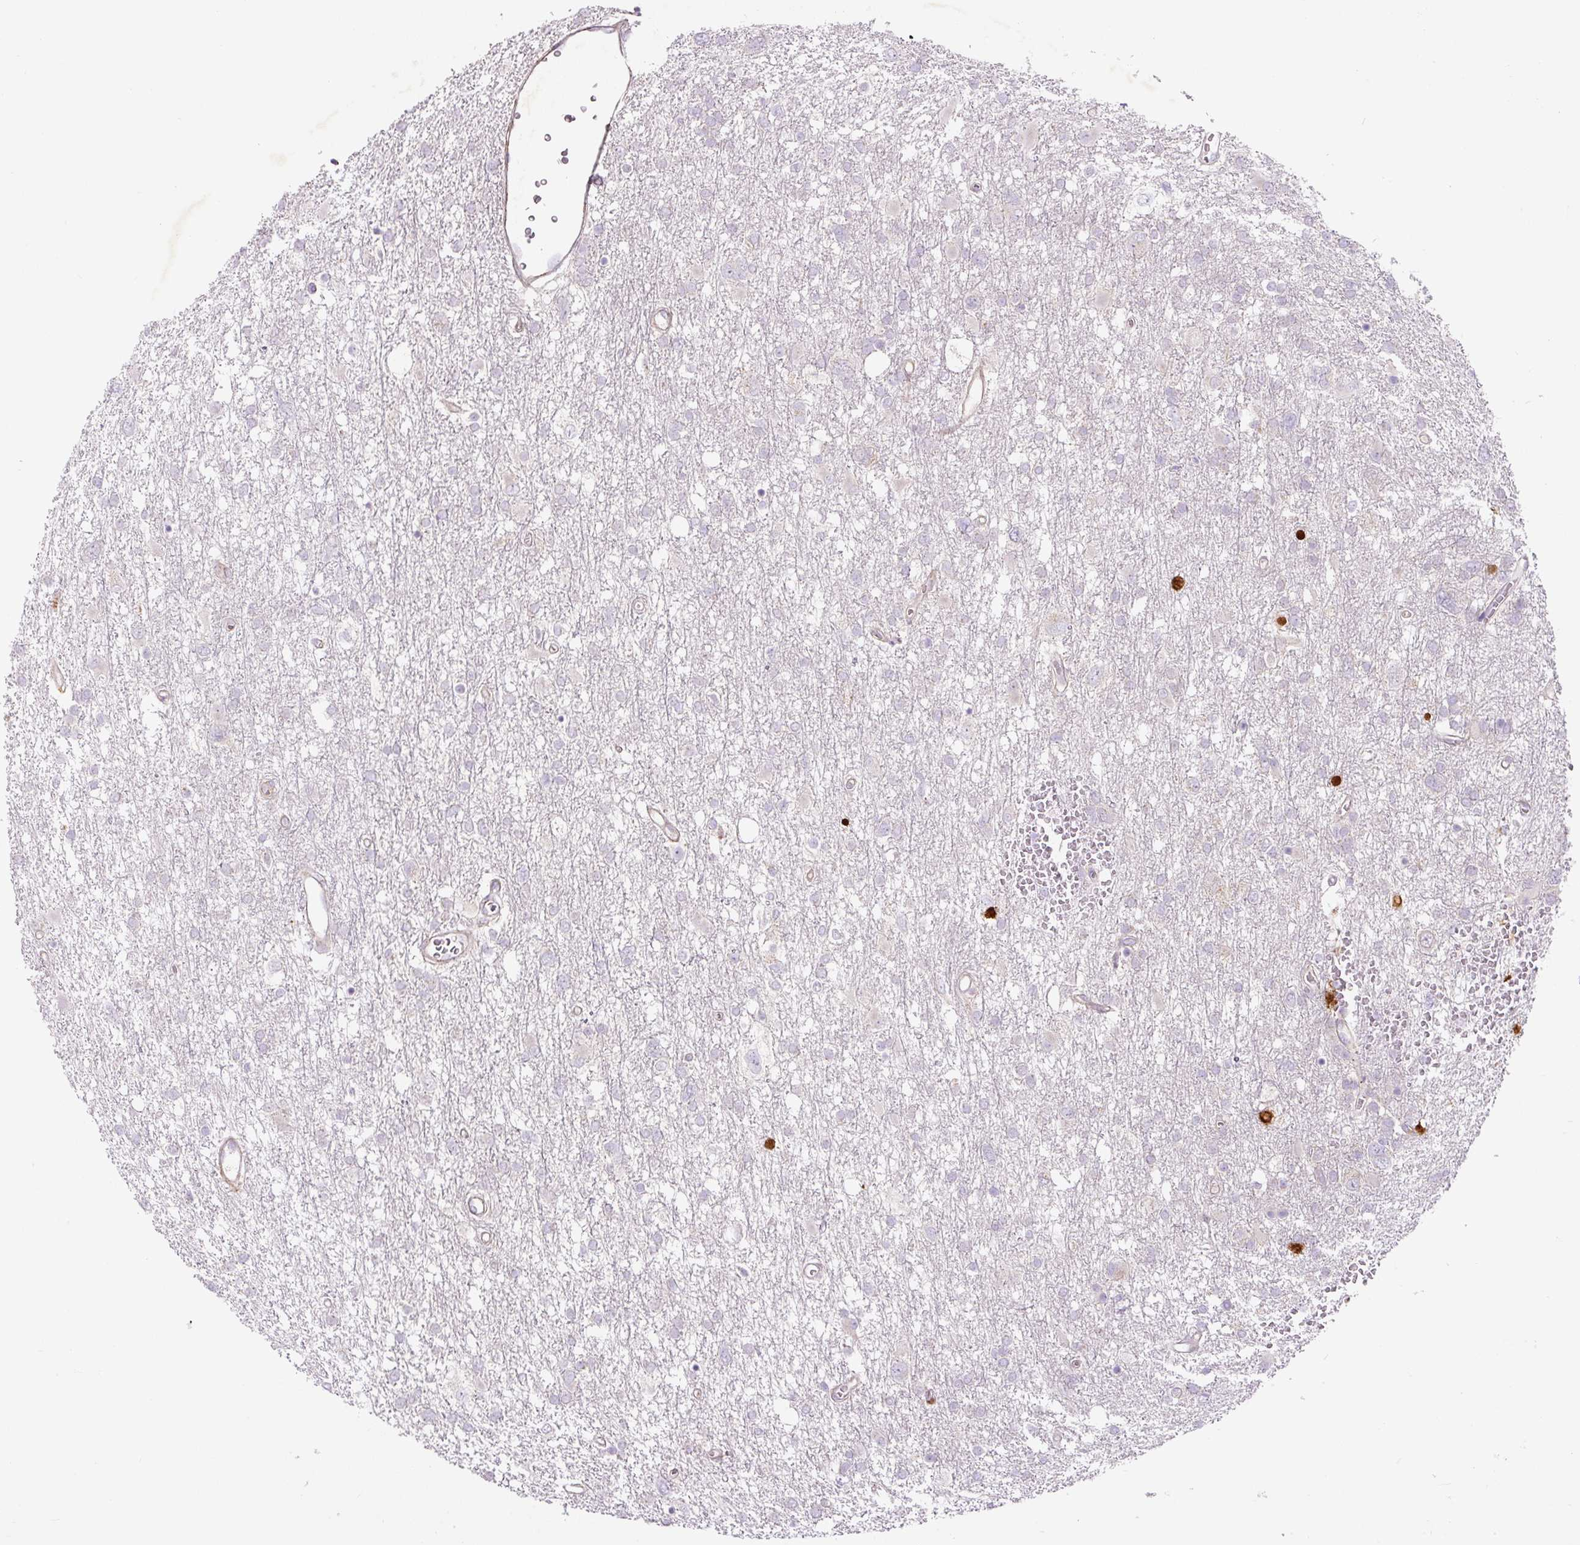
{"staining": {"intensity": "negative", "quantity": "none", "location": "none"}, "tissue": "glioma", "cell_type": "Tumor cells", "image_type": "cancer", "snomed": [{"axis": "morphology", "description": "Glioma, malignant, High grade"}, {"axis": "topography", "description": "Brain"}], "caption": "The photomicrograph demonstrates no significant positivity in tumor cells of glioma.", "gene": "CCNI2", "patient": {"sex": "male", "age": 61}}